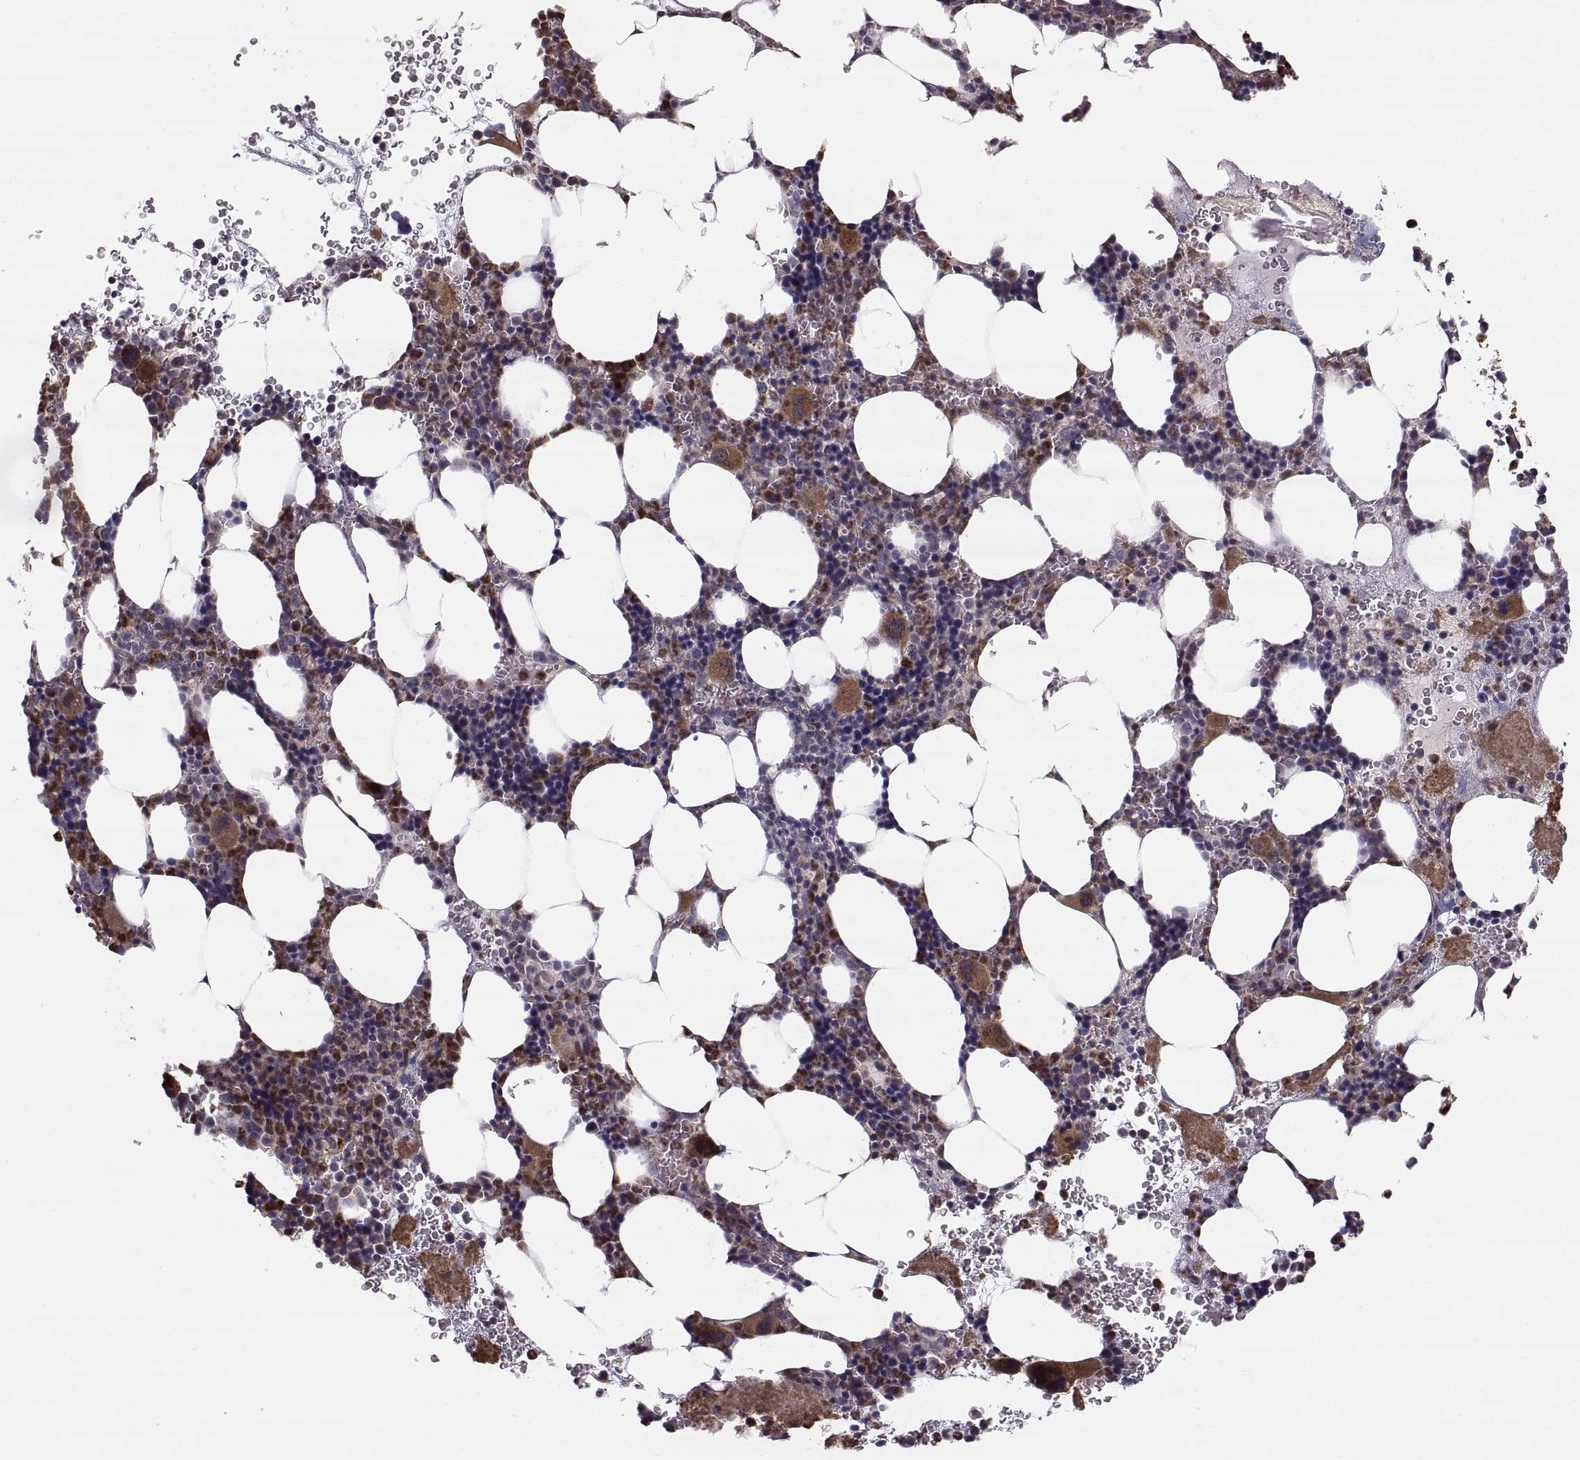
{"staining": {"intensity": "moderate", "quantity": "25%-75%", "location": "cytoplasmic/membranous"}, "tissue": "bone marrow", "cell_type": "Hematopoietic cells", "image_type": "normal", "snomed": [{"axis": "morphology", "description": "Normal tissue, NOS"}, {"axis": "topography", "description": "Bone marrow"}], "caption": "High-magnification brightfield microscopy of benign bone marrow stained with DAB (brown) and counterstained with hematoxylin (blue). hematopoietic cells exhibit moderate cytoplasmic/membranous staining is appreciated in about25%-75% of cells.", "gene": "TESC", "patient": {"sex": "male", "age": 44}}